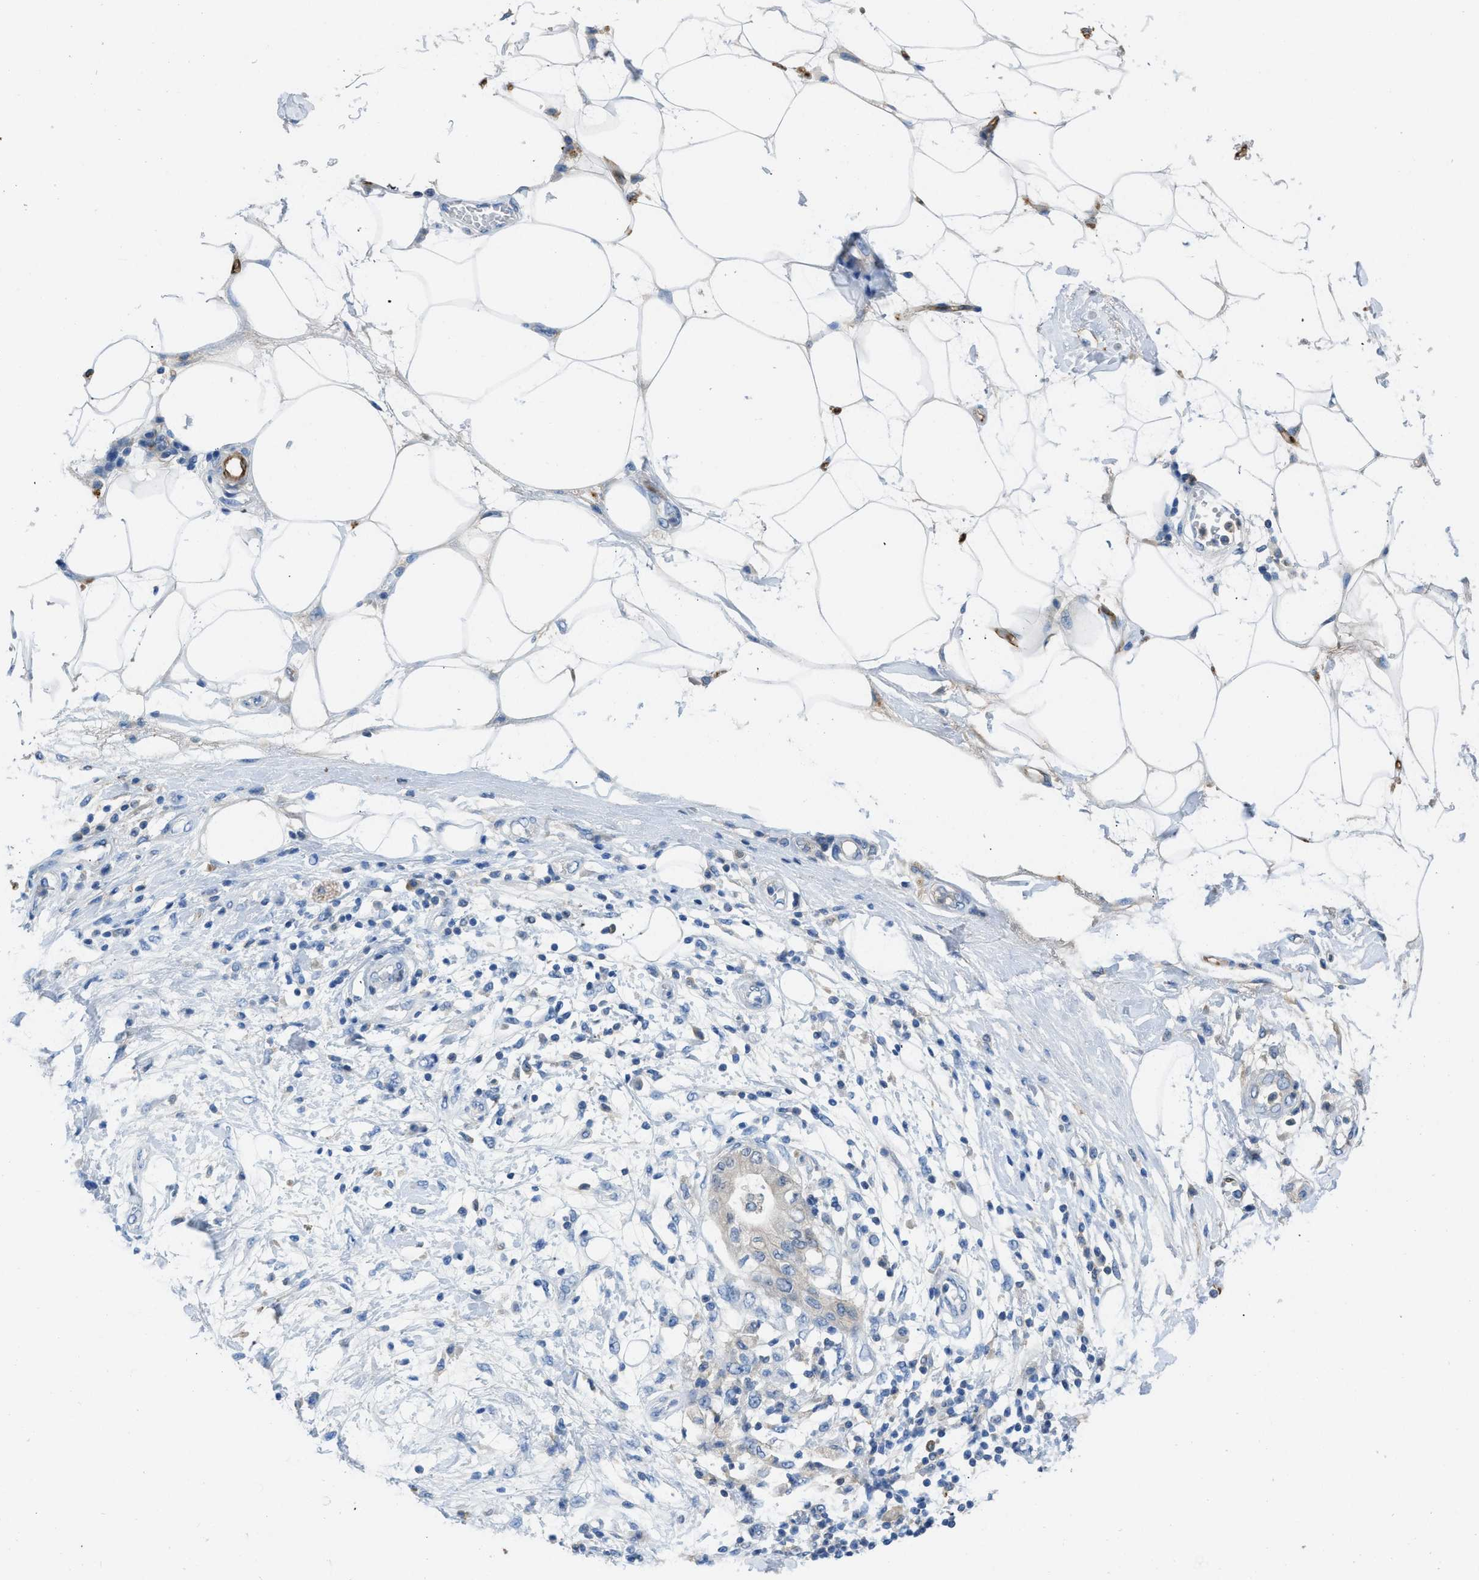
{"staining": {"intensity": "negative", "quantity": "none", "location": "none"}, "tissue": "adipose tissue", "cell_type": "Adipocytes", "image_type": "normal", "snomed": [{"axis": "morphology", "description": "Normal tissue, NOS"}, {"axis": "morphology", "description": "Adenocarcinoma, NOS"}, {"axis": "topography", "description": "Duodenum"}, {"axis": "topography", "description": "Peripheral nerve tissue"}], "caption": "A high-resolution micrograph shows immunohistochemistry (IHC) staining of benign adipose tissue, which shows no significant positivity in adipocytes. The staining was performed using DAB to visualize the protein expression in brown, while the nuclei were stained in blue with hematoxylin (Magnification: 20x).", "gene": "SPEG", "patient": {"sex": "female", "age": 60}}